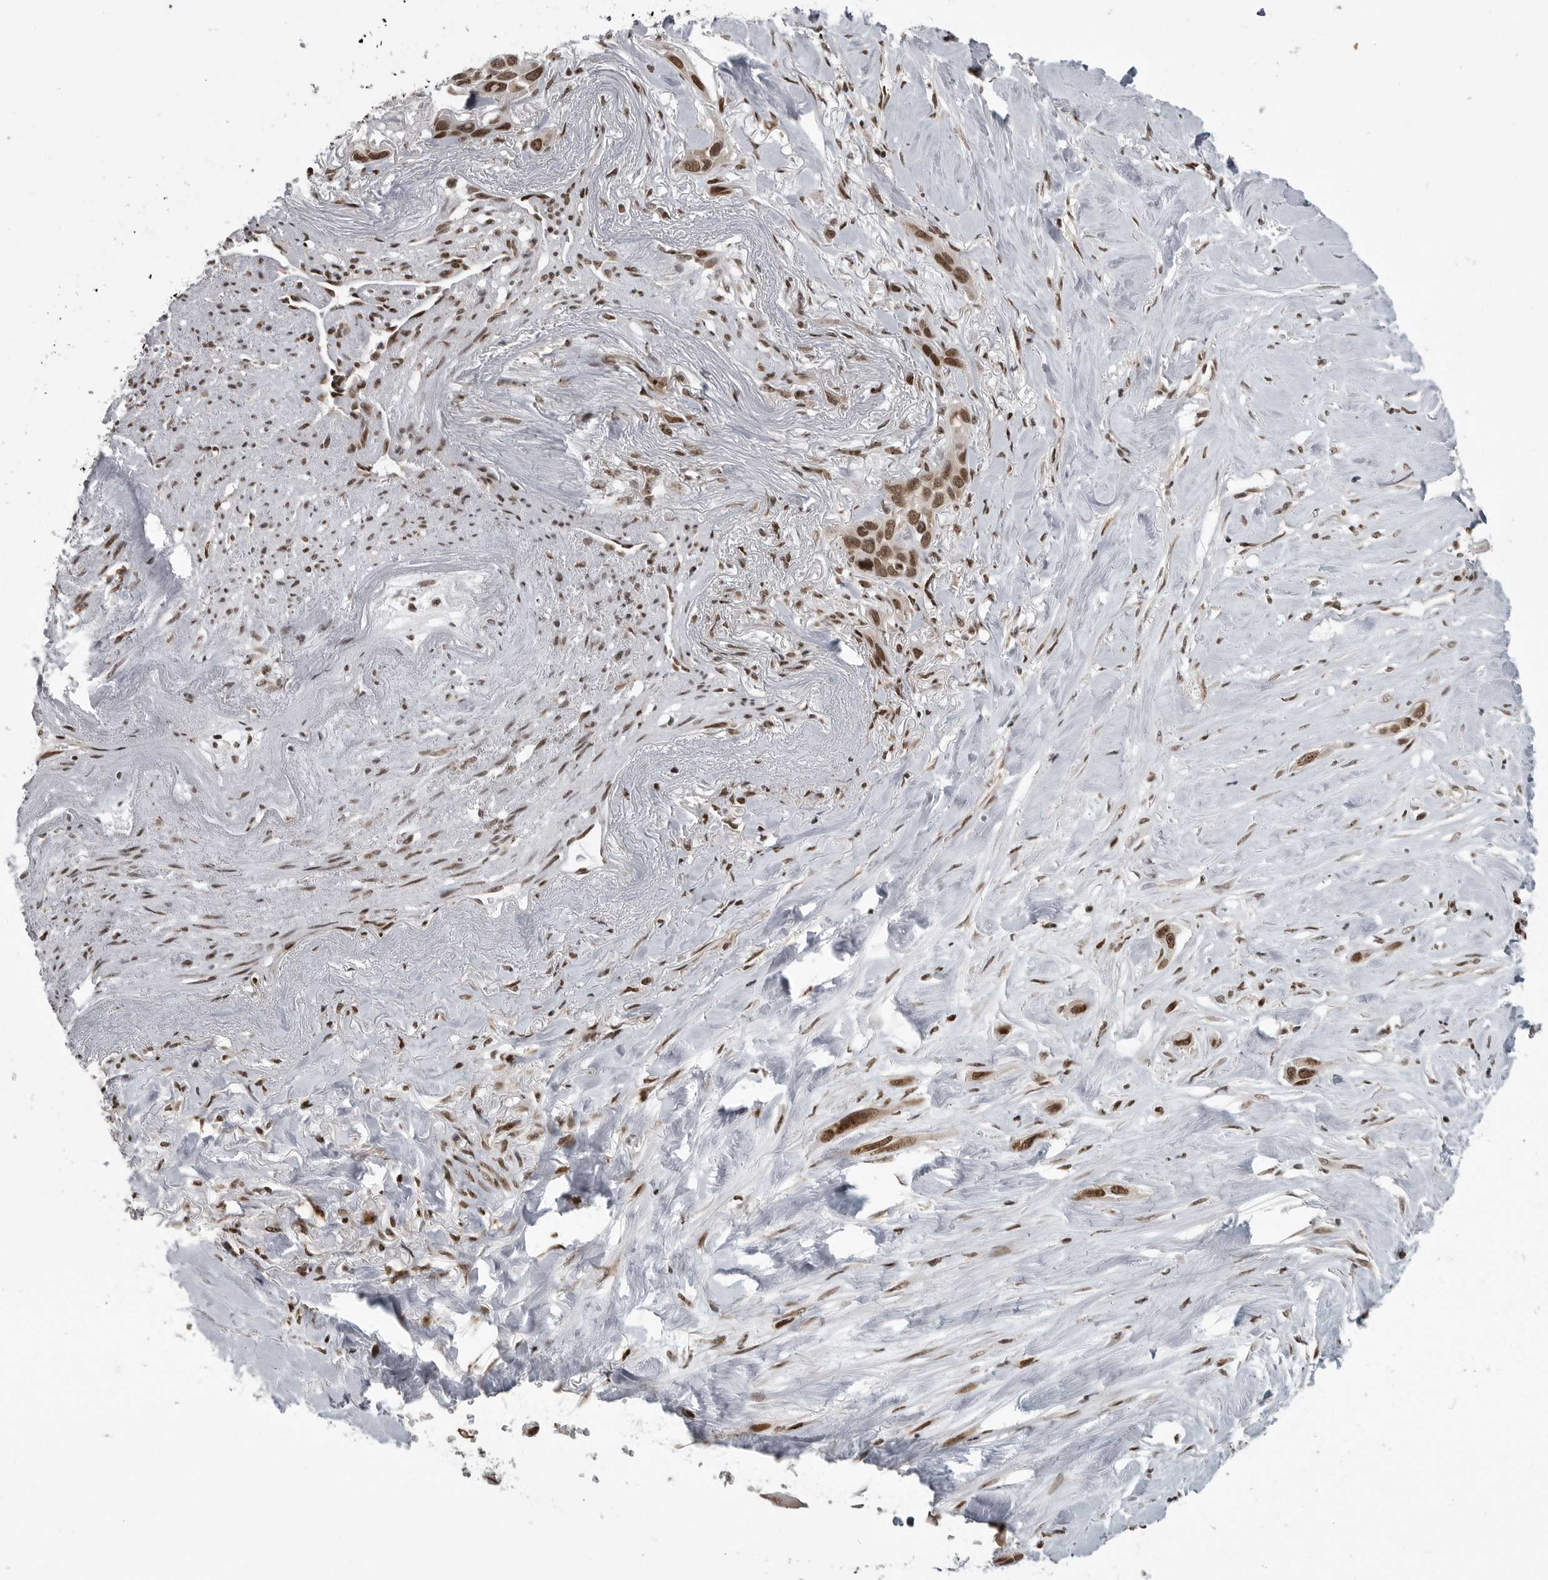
{"staining": {"intensity": "moderate", "quantity": ">75%", "location": "nuclear"}, "tissue": "pancreatic cancer", "cell_type": "Tumor cells", "image_type": "cancer", "snomed": [{"axis": "morphology", "description": "Adenocarcinoma, NOS"}, {"axis": "topography", "description": "Pancreas"}], "caption": "This image demonstrates IHC staining of human pancreatic cancer, with medium moderate nuclear staining in approximately >75% of tumor cells.", "gene": "YAF2", "patient": {"sex": "female", "age": 60}}